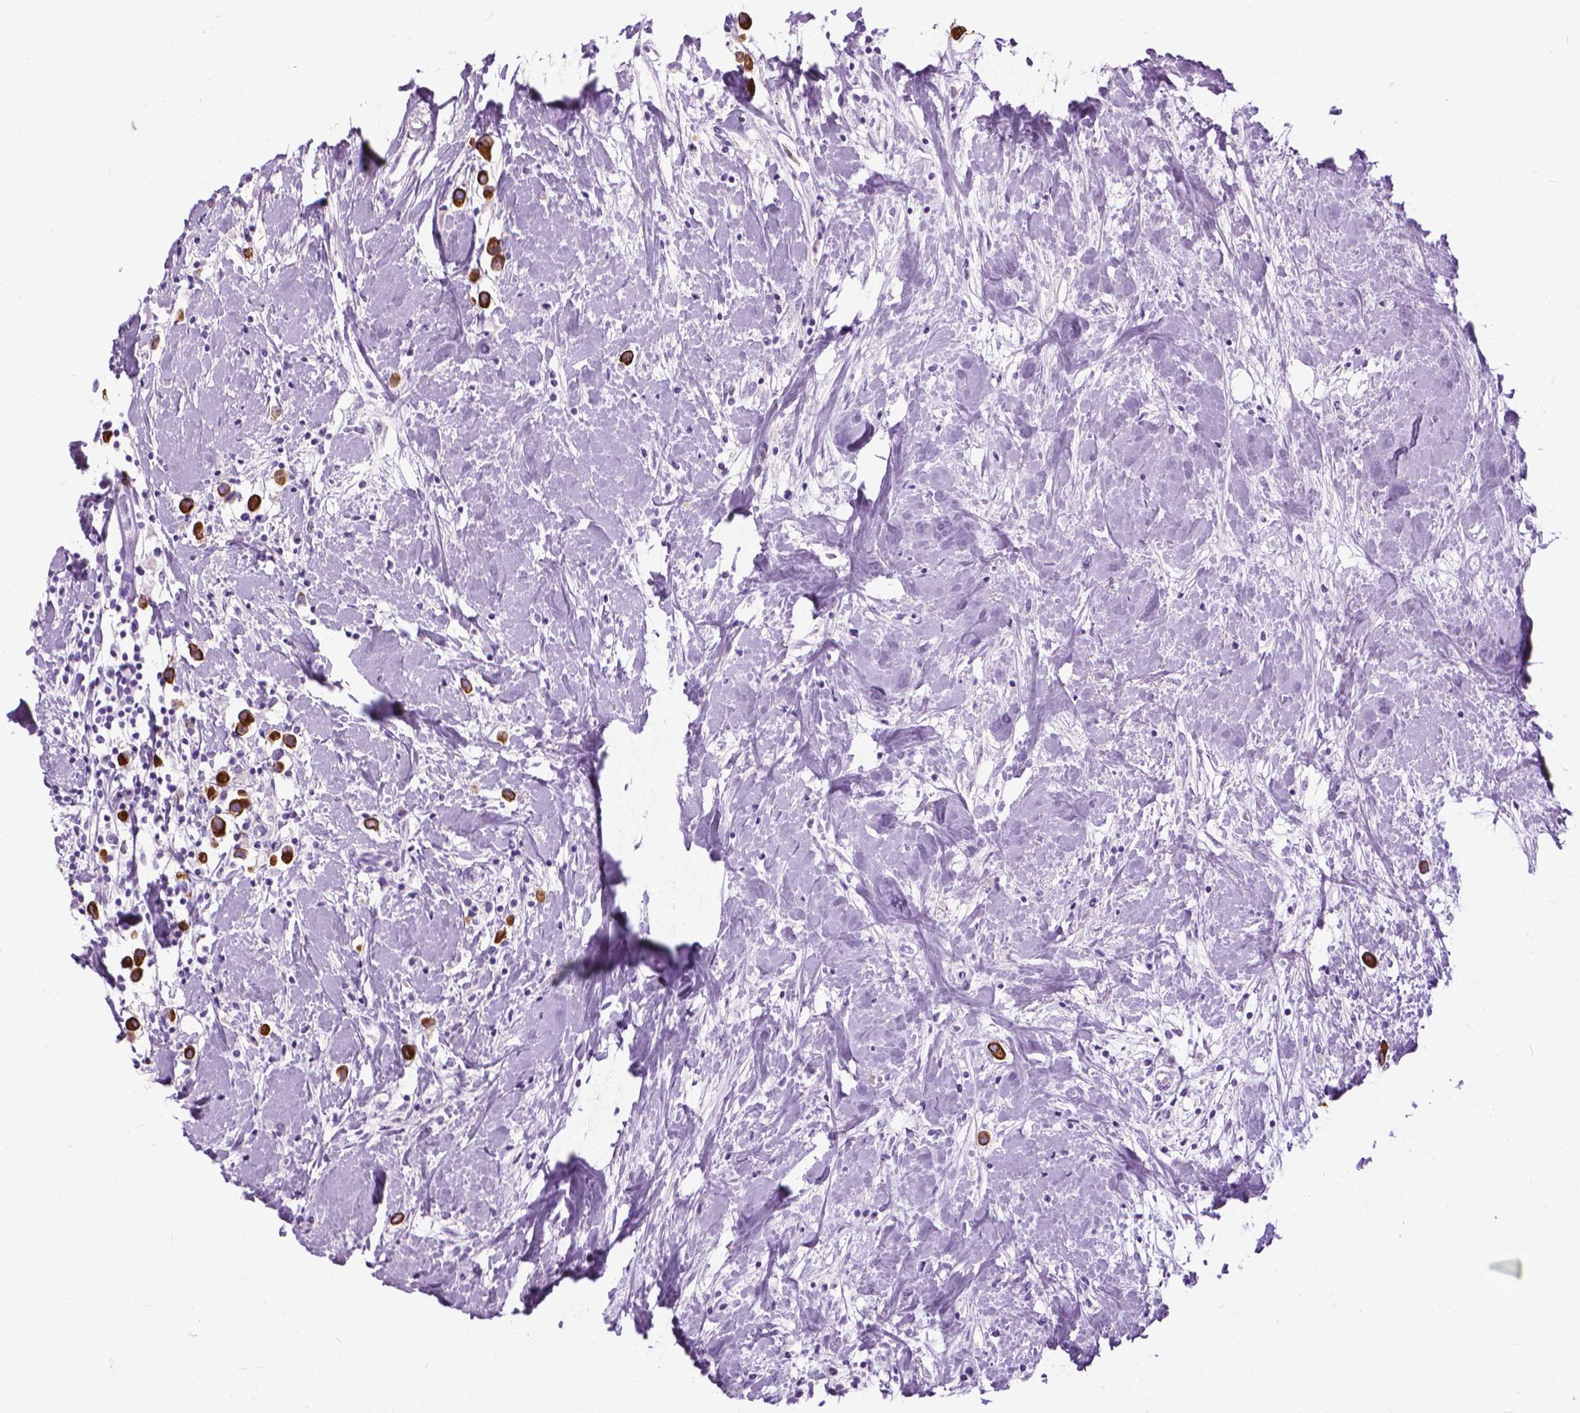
{"staining": {"intensity": "strong", "quantity": ">75%", "location": "cytoplasmic/membranous"}, "tissue": "breast cancer", "cell_type": "Tumor cells", "image_type": "cancer", "snomed": [{"axis": "morphology", "description": "Duct carcinoma"}, {"axis": "topography", "description": "Breast"}], "caption": "Immunohistochemistry (IHC) micrograph of neoplastic tissue: intraductal carcinoma (breast) stained using IHC shows high levels of strong protein expression localized specifically in the cytoplasmic/membranous of tumor cells, appearing as a cytoplasmic/membranous brown color.", "gene": "HTR2B", "patient": {"sex": "female", "age": 61}}